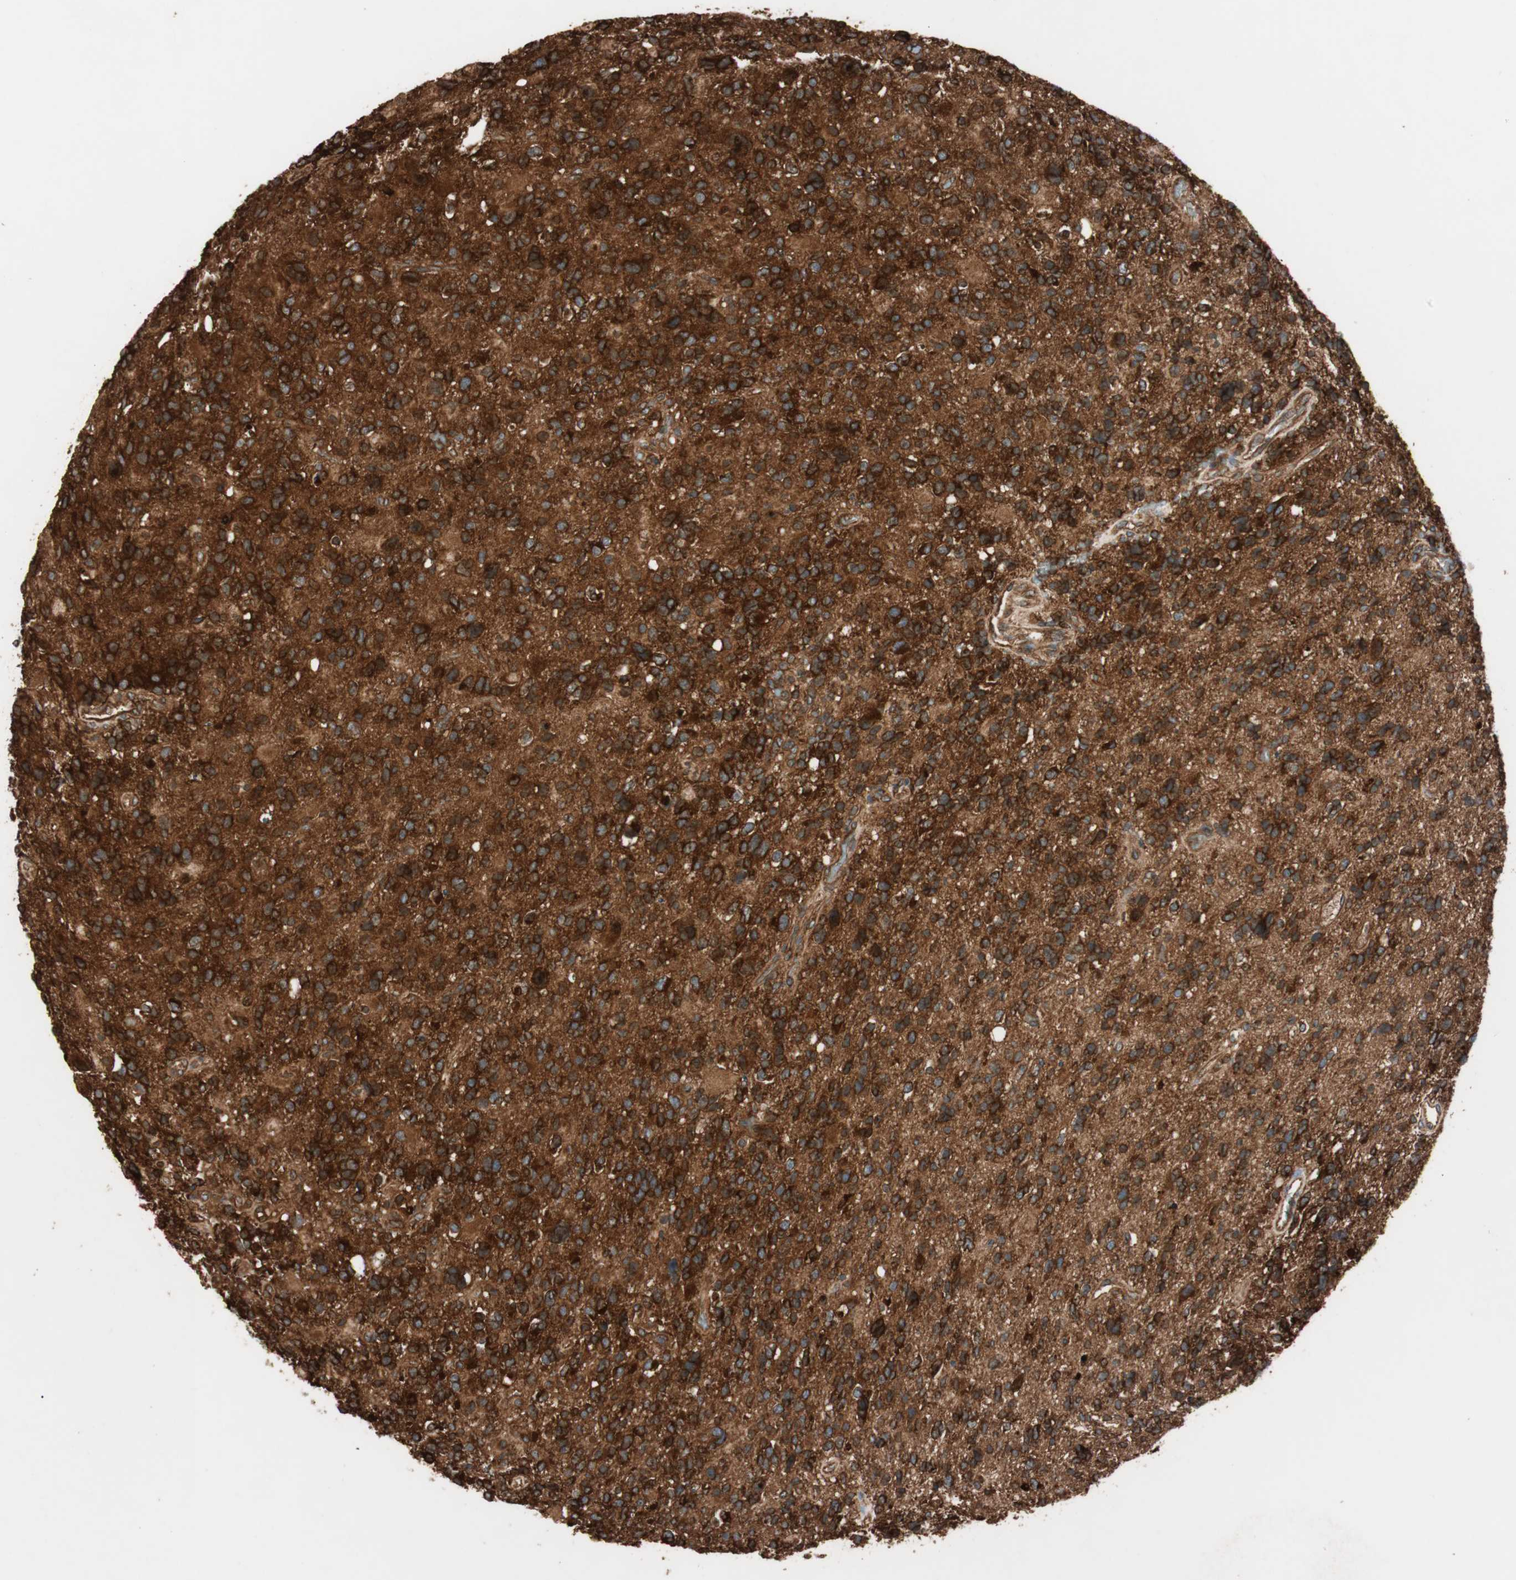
{"staining": {"intensity": "strong", "quantity": ">75%", "location": "cytoplasmic/membranous"}, "tissue": "glioma", "cell_type": "Tumor cells", "image_type": "cancer", "snomed": [{"axis": "morphology", "description": "Glioma, malignant, High grade"}, {"axis": "topography", "description": "Brain"}], "caption": "Protein expression analysis of glioma demonstrates strong cytoplasmic/membranous expression in approximately >75% of tumor cells.", "gene": "RAB5A", "patient": {"sex": "male", "age": 48}}